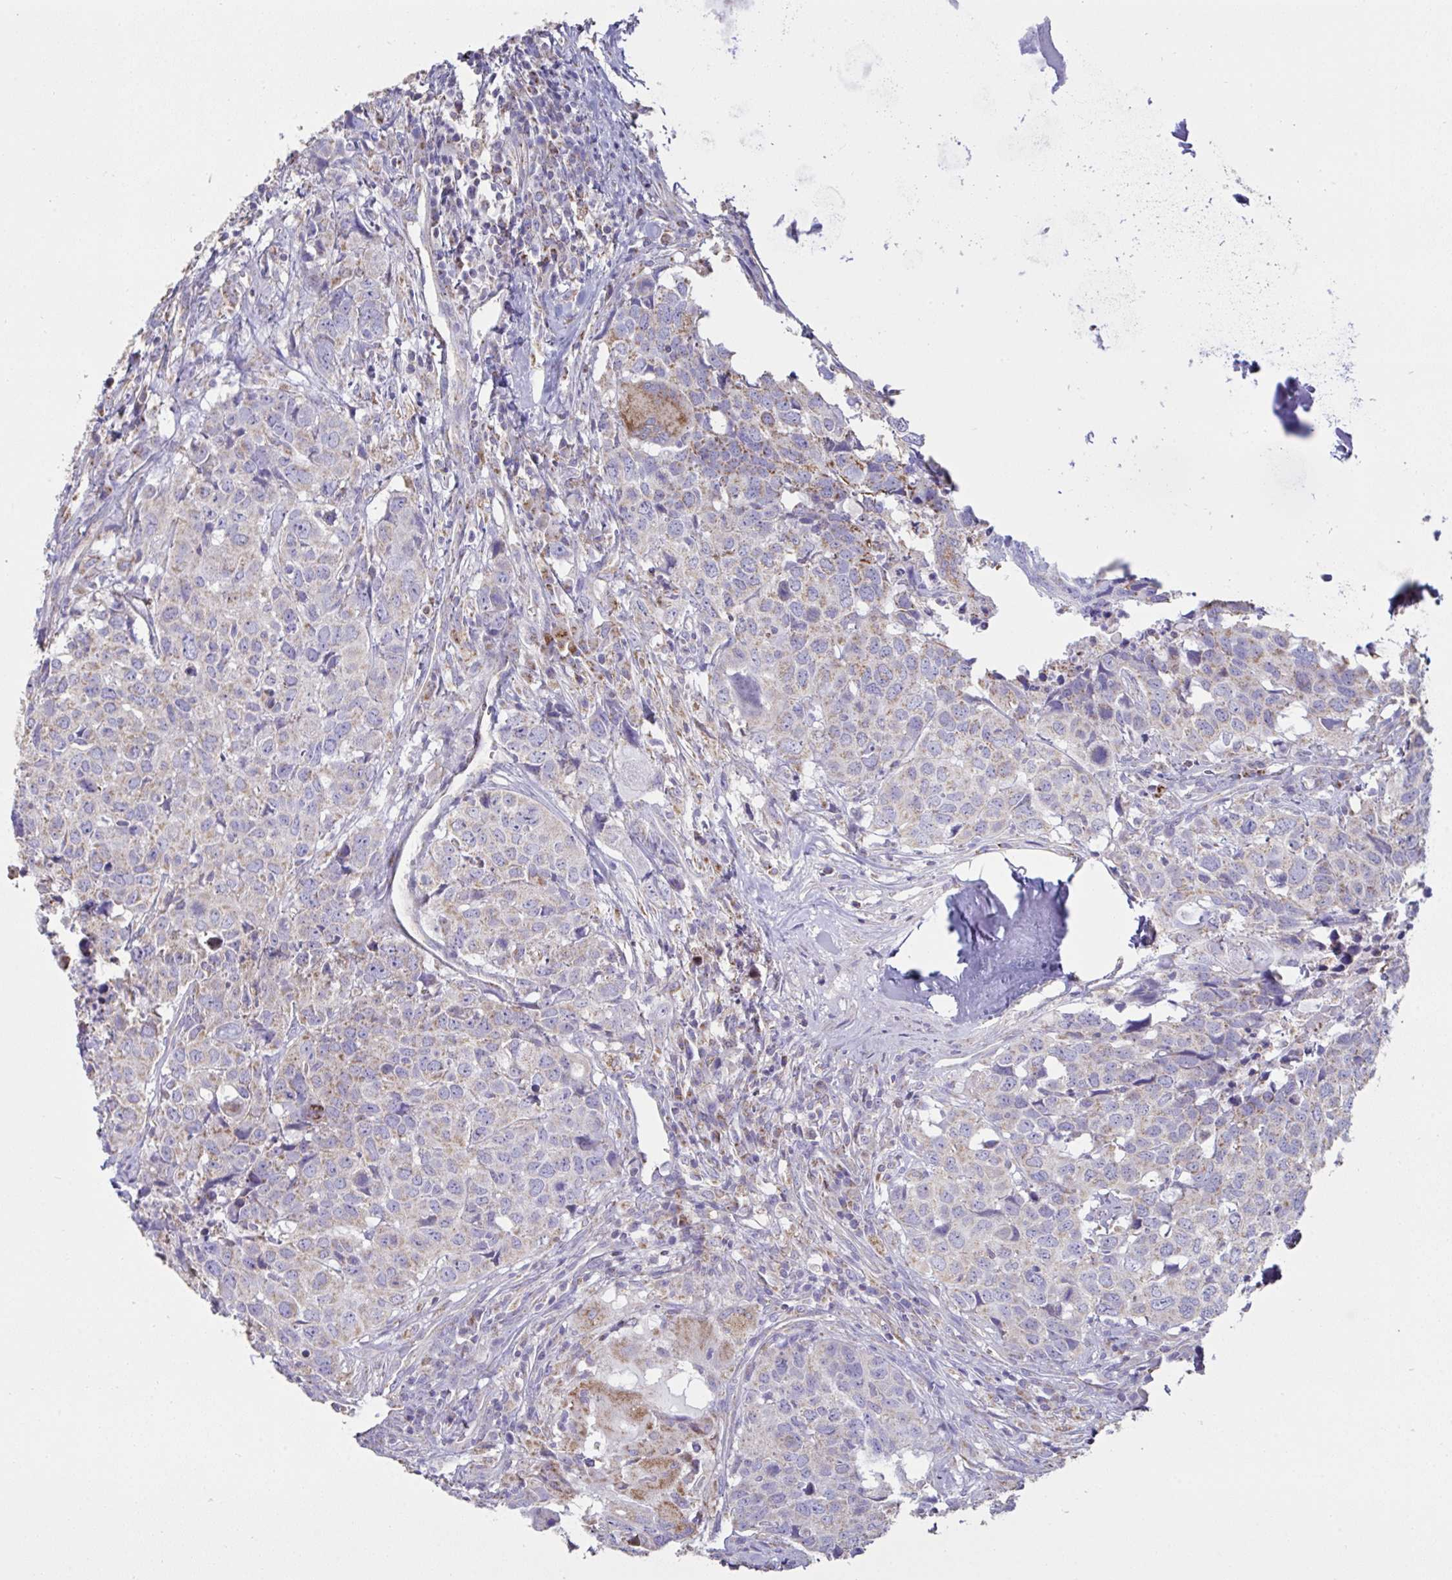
{"staining": {"intensity": "moderate", "quantity": "<25%", "location": "cytoplasmic/membranous"}, "tissue": "head and neck cancer", "cell_type": "Tumor cells", "image_type": "cancer", "snomed": [{"axis": "morphology", "description": "Normal tissue, NOS"}, {"axis": "morphology", "description": "Squamous cell carcinoma, NOS"}, {"axis": "topography", "description": "Skeletal muscle"}, {"axis": "topography", "description": "Vascular tissue"}, {"axis": "topography", "description": "Peripheral nerve tissue"}, {"axis": "topography", "description": "Head-Neck"}], "caption": "This is an image of immunohistochemistry staining of head and neck cancer, which shows moderate positivity in the cytoplasmic/membranous of tumor cells.", "gene": "DOK7", "patient": {"sex": "male", "age": 66}}